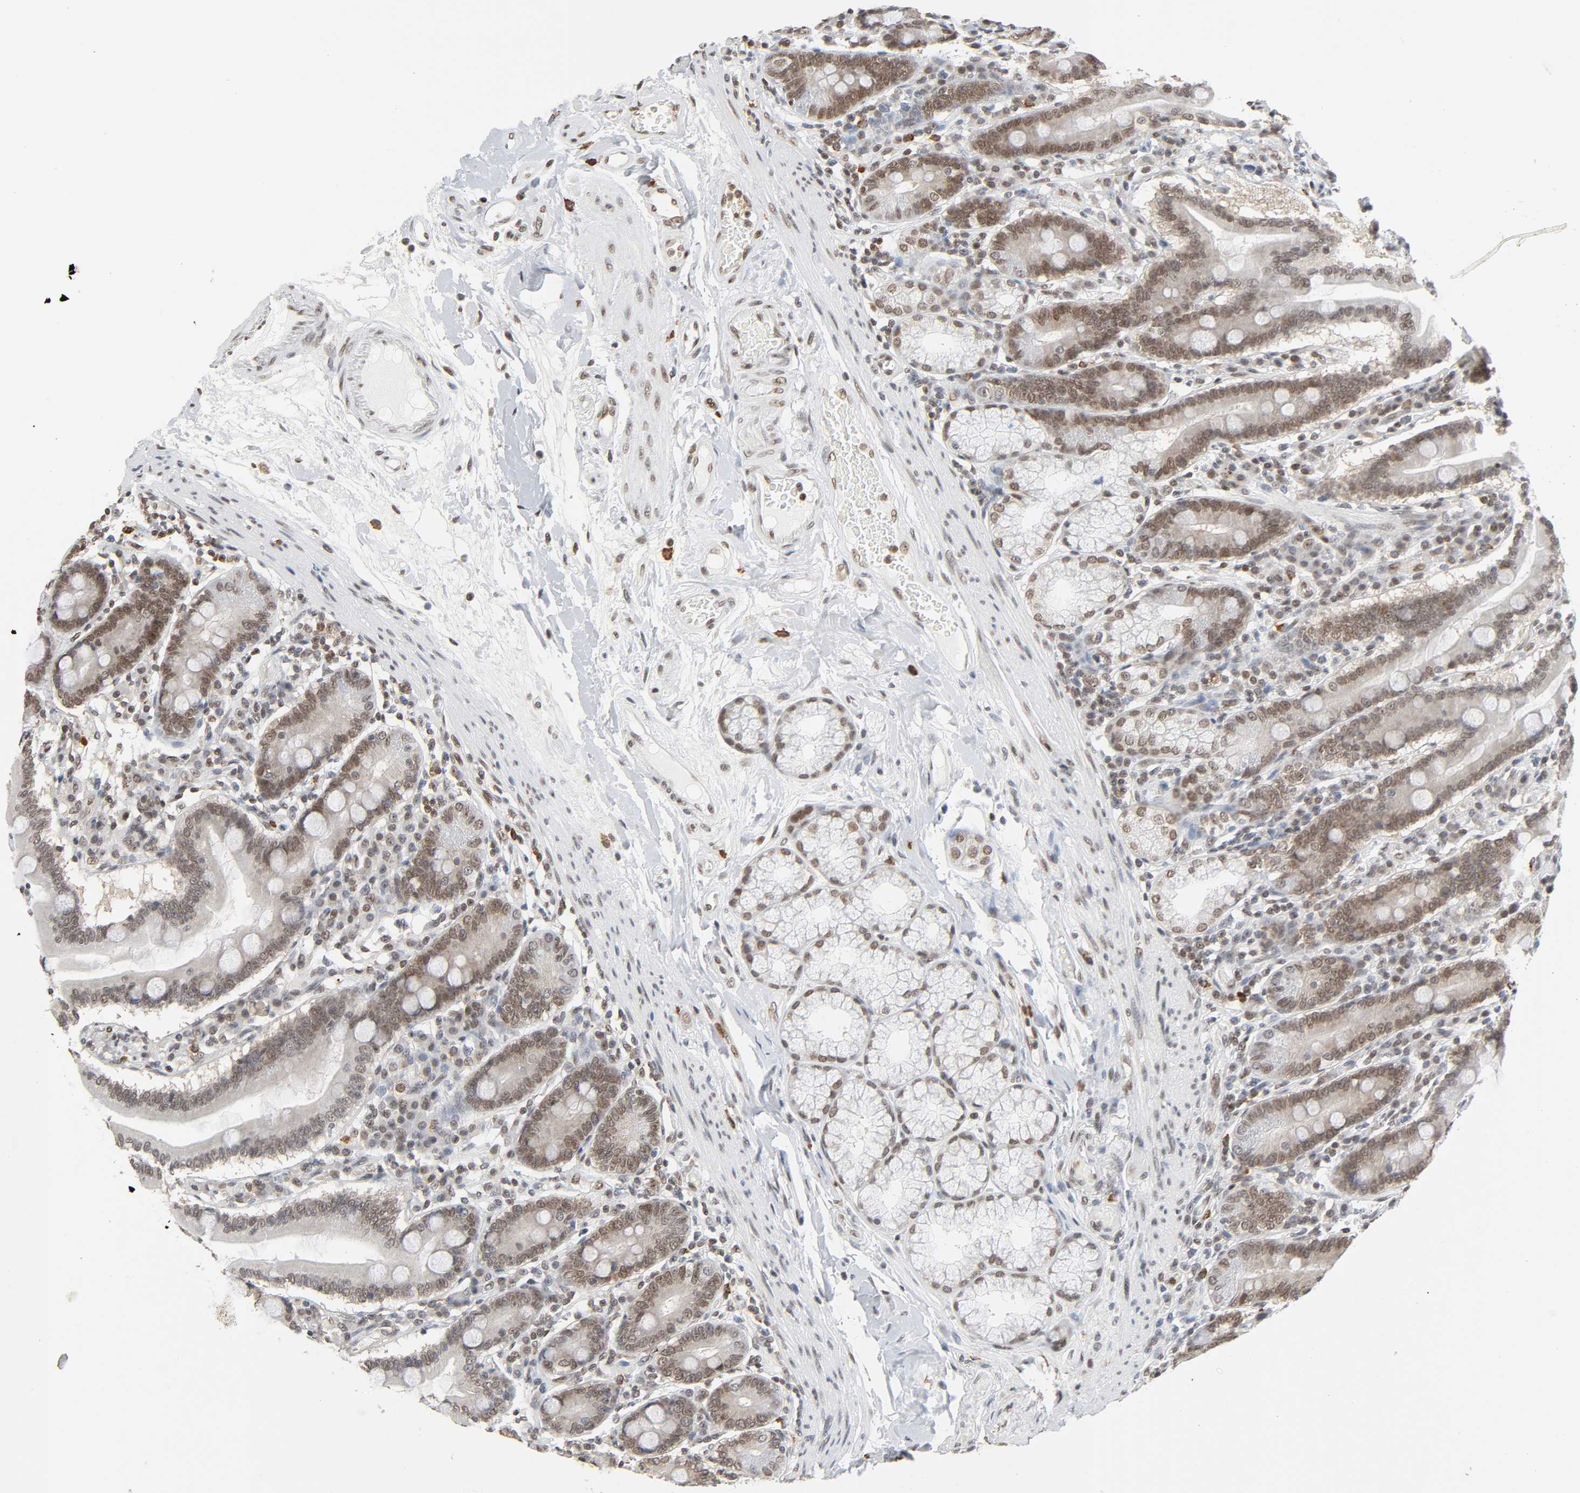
{"staining": {"intensity": "strong", "quantity": ">75%", "location": "nuclear"}, "tissue": "duodenum", "cell_type": "Glandular cells", "image_type": "normal", "snomed": [{"axis": "morphology", "description": "Normal tissue, NOS"}, {"axis": "topography", "description": "Duodenum"}], "caption": "A high-resolution image shows immunohistochemistry staining of benign duodenum, which reveals strong nuclear positivity in approximately >75% of glandular cells.", "gene": "SUMO1", "patient": {"sex": "female", "age": 64}}